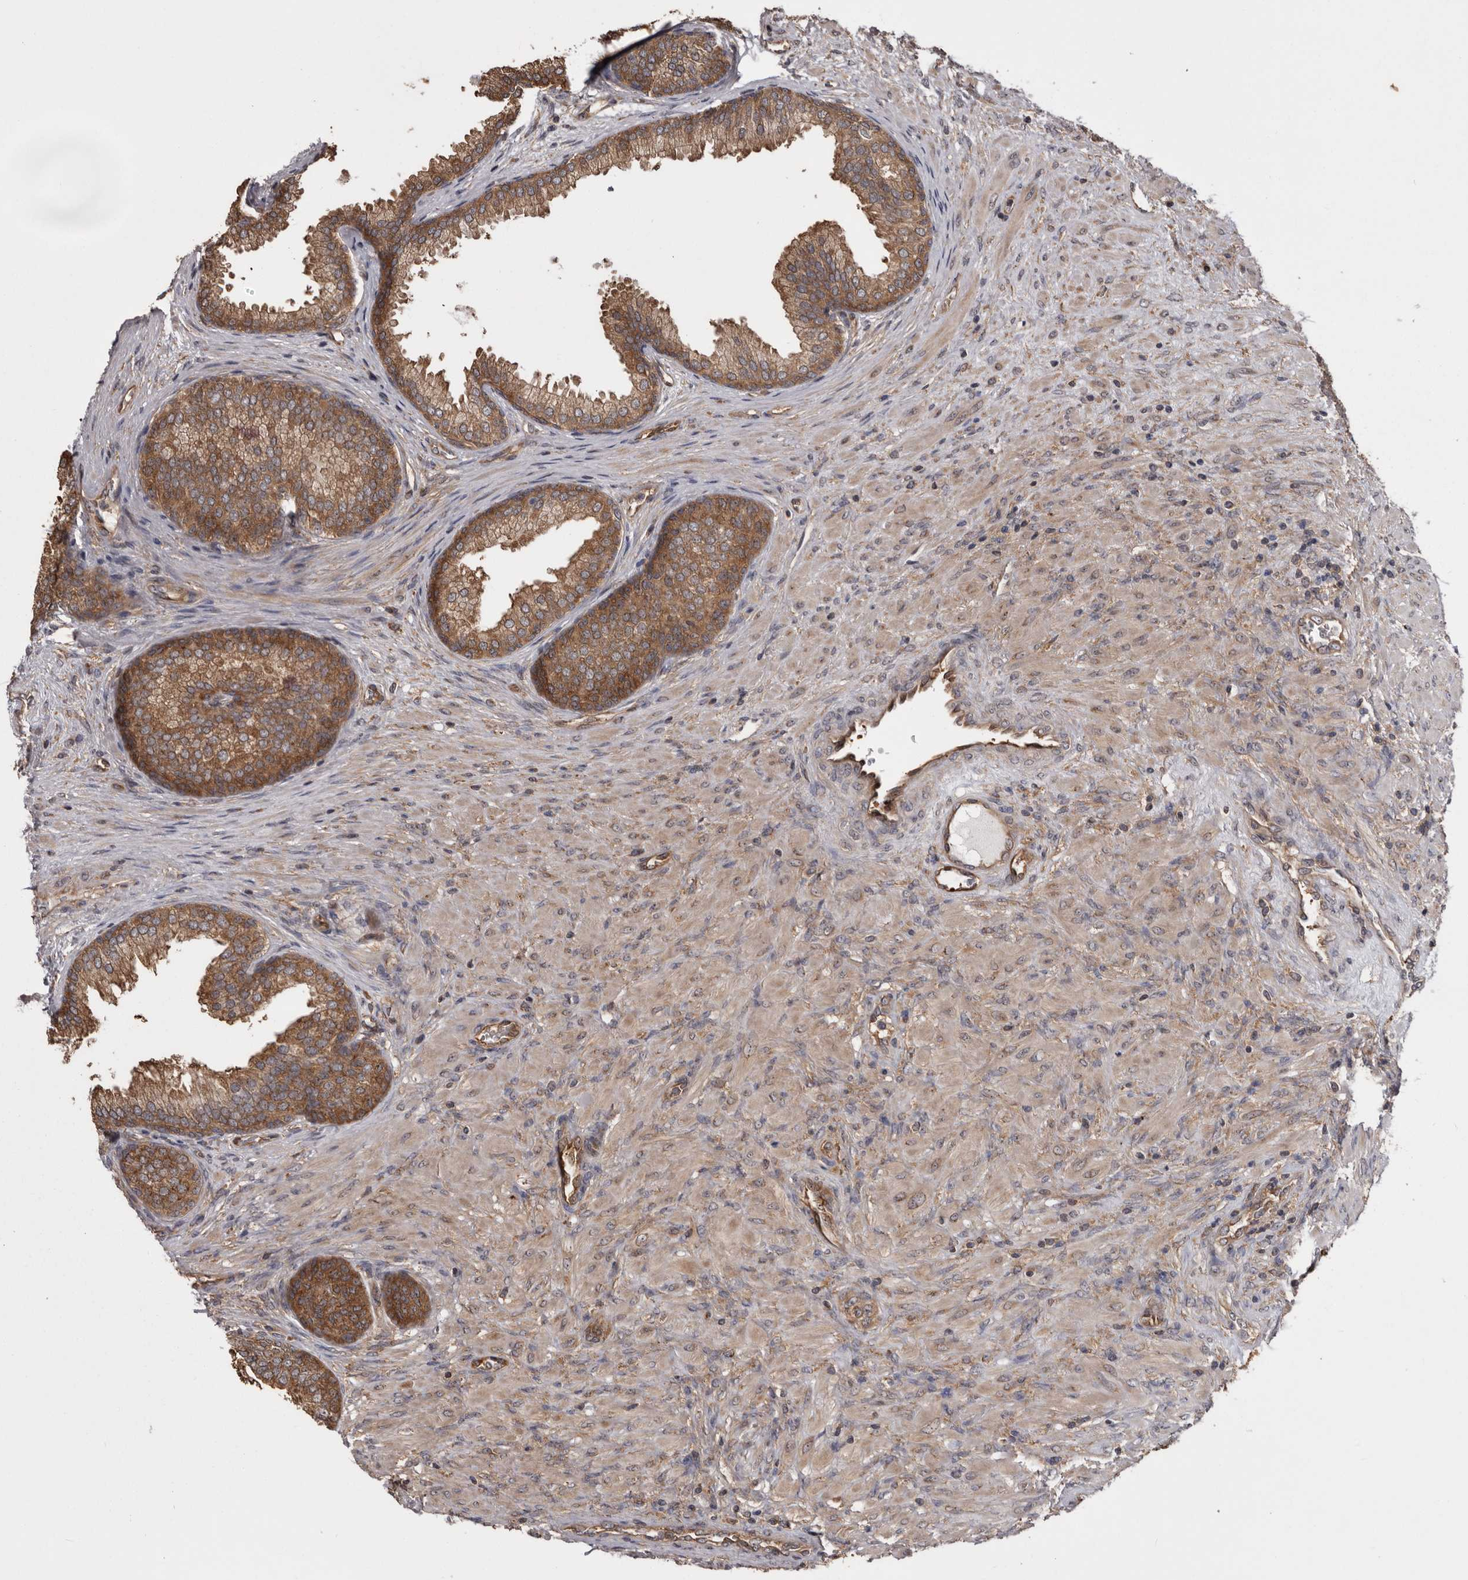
{"staining": {"intensity": "moderate", "quantity": ">75%", "location": "cytoplasmic/membranous"}, "tissue": "prostate", "cell_type": "Glandular cells", "image_type": "normal", "snomed": [{"axis": "morphology", "description": "Normal tissue, NOS"}, {"axis": "topography", "description": "Prostate"}], "caption": "A photomicrograph of prostate stained for a protein shows moderate cytoplasmic/membranous brown staining in glandular cells. Using DAB (3,3'-diaminobenzidine) (brown) and hematoxylin (blue) stains, captured at high magnification using brightfield microscopy.", "gene": "DARS1", "patient": {"sex": "male", "age": 76}}